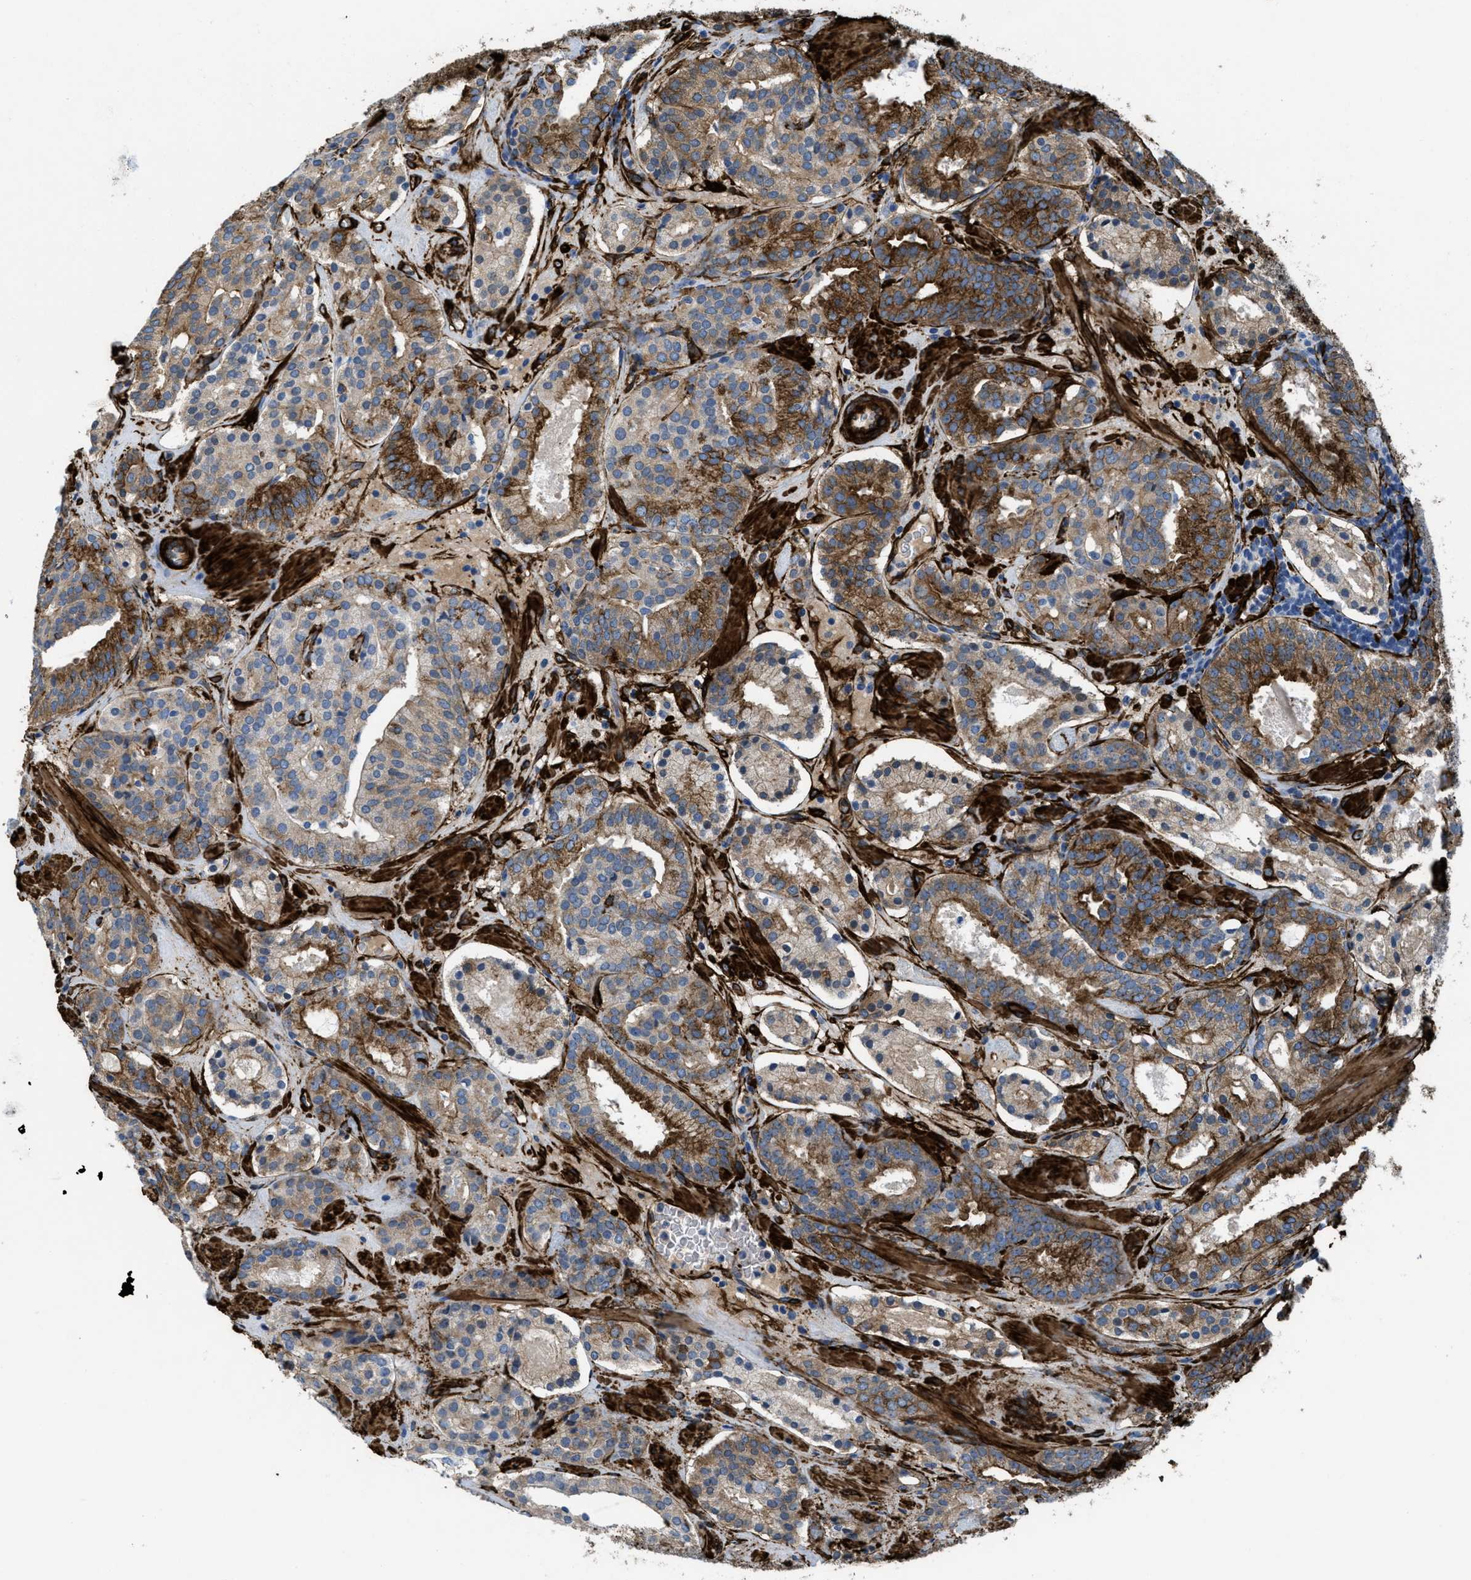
{"staining": {"intensity": "moderate", "quantity": ">75%", "location": "cytoplasmic/membranous"}, "tissue": "prostate cancer", "cell_type": "Tumor cells", "image_type": "cancer", "snomed": [{"axis": "morphology", "description": "Adenocarcinoma, Low grade"}, {"axis": "topography", "description": "Prostate"}], "caption": "Brown immunohistochemical staining in prostate cancer shows moderate cytoplasmic/membranous positivity in about >75% of tumor cells. (IHC, brightfield microscopy, high magnification).", "gene": "CALD1", "patient": {"sex": "male", "age": 69}}